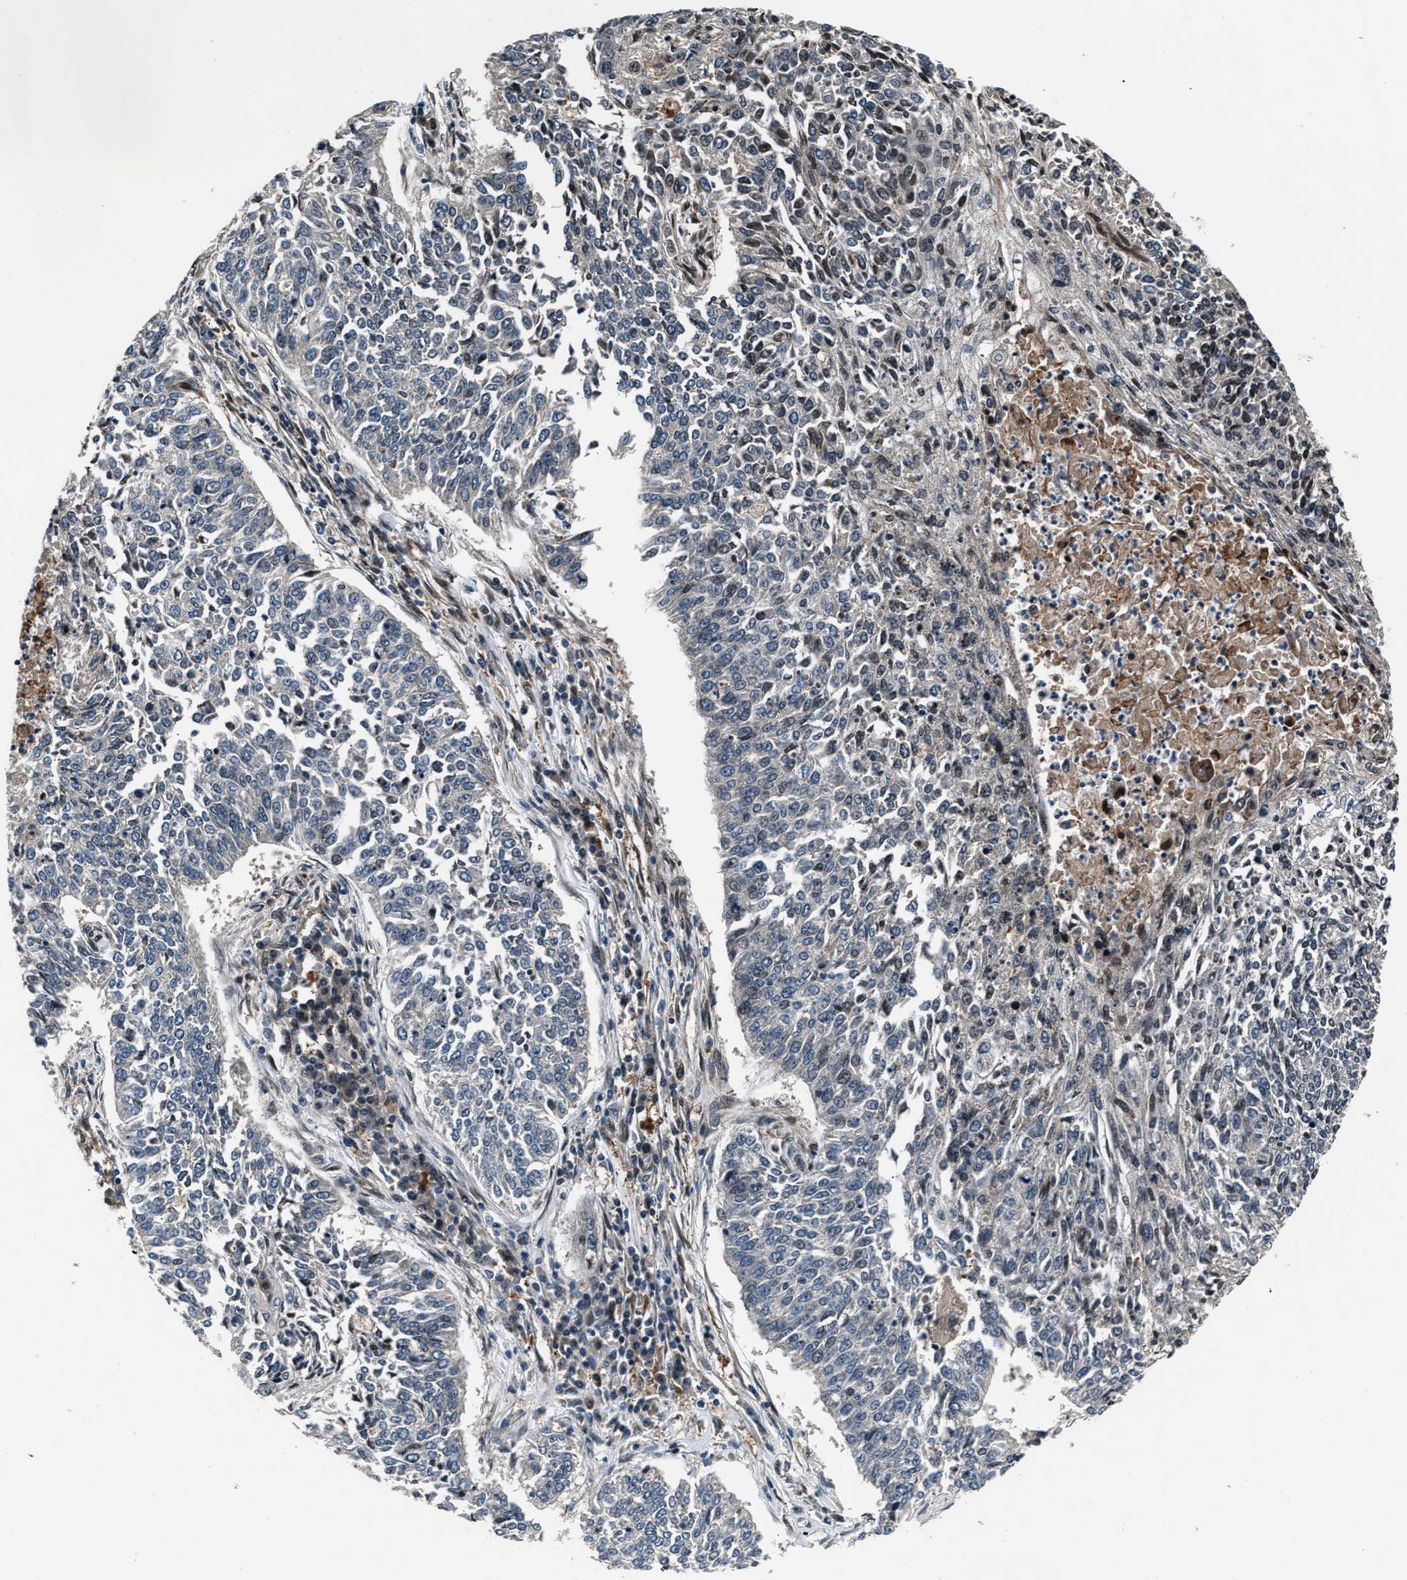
{"staining": {"intensity": "negative", "quantity": "none", "location": "none"}, "tissue": "lung cancer", "cell_type": "Tumor cells", "image_type": "cancer", "snomed": [{"axis": "morphology", "description": "Normal tissue, NOS"}, {"axis": "morphology", "description": "Squamous cell carcinoma, NOS"}, {"axis": "topography", "description": "Cartilage tissue"}, {"axis": "topography", "description": "Bronchus"}, {"axis": "topography", "description": "Lung"}], "caption": "IHC of human lung cancer (squamous cell carcinoma) shows no staining in tumor cells. Nuclei are stained in blue.", "gene": "DYNC2I1", "patient": {"sex": "female", "age": 49}}